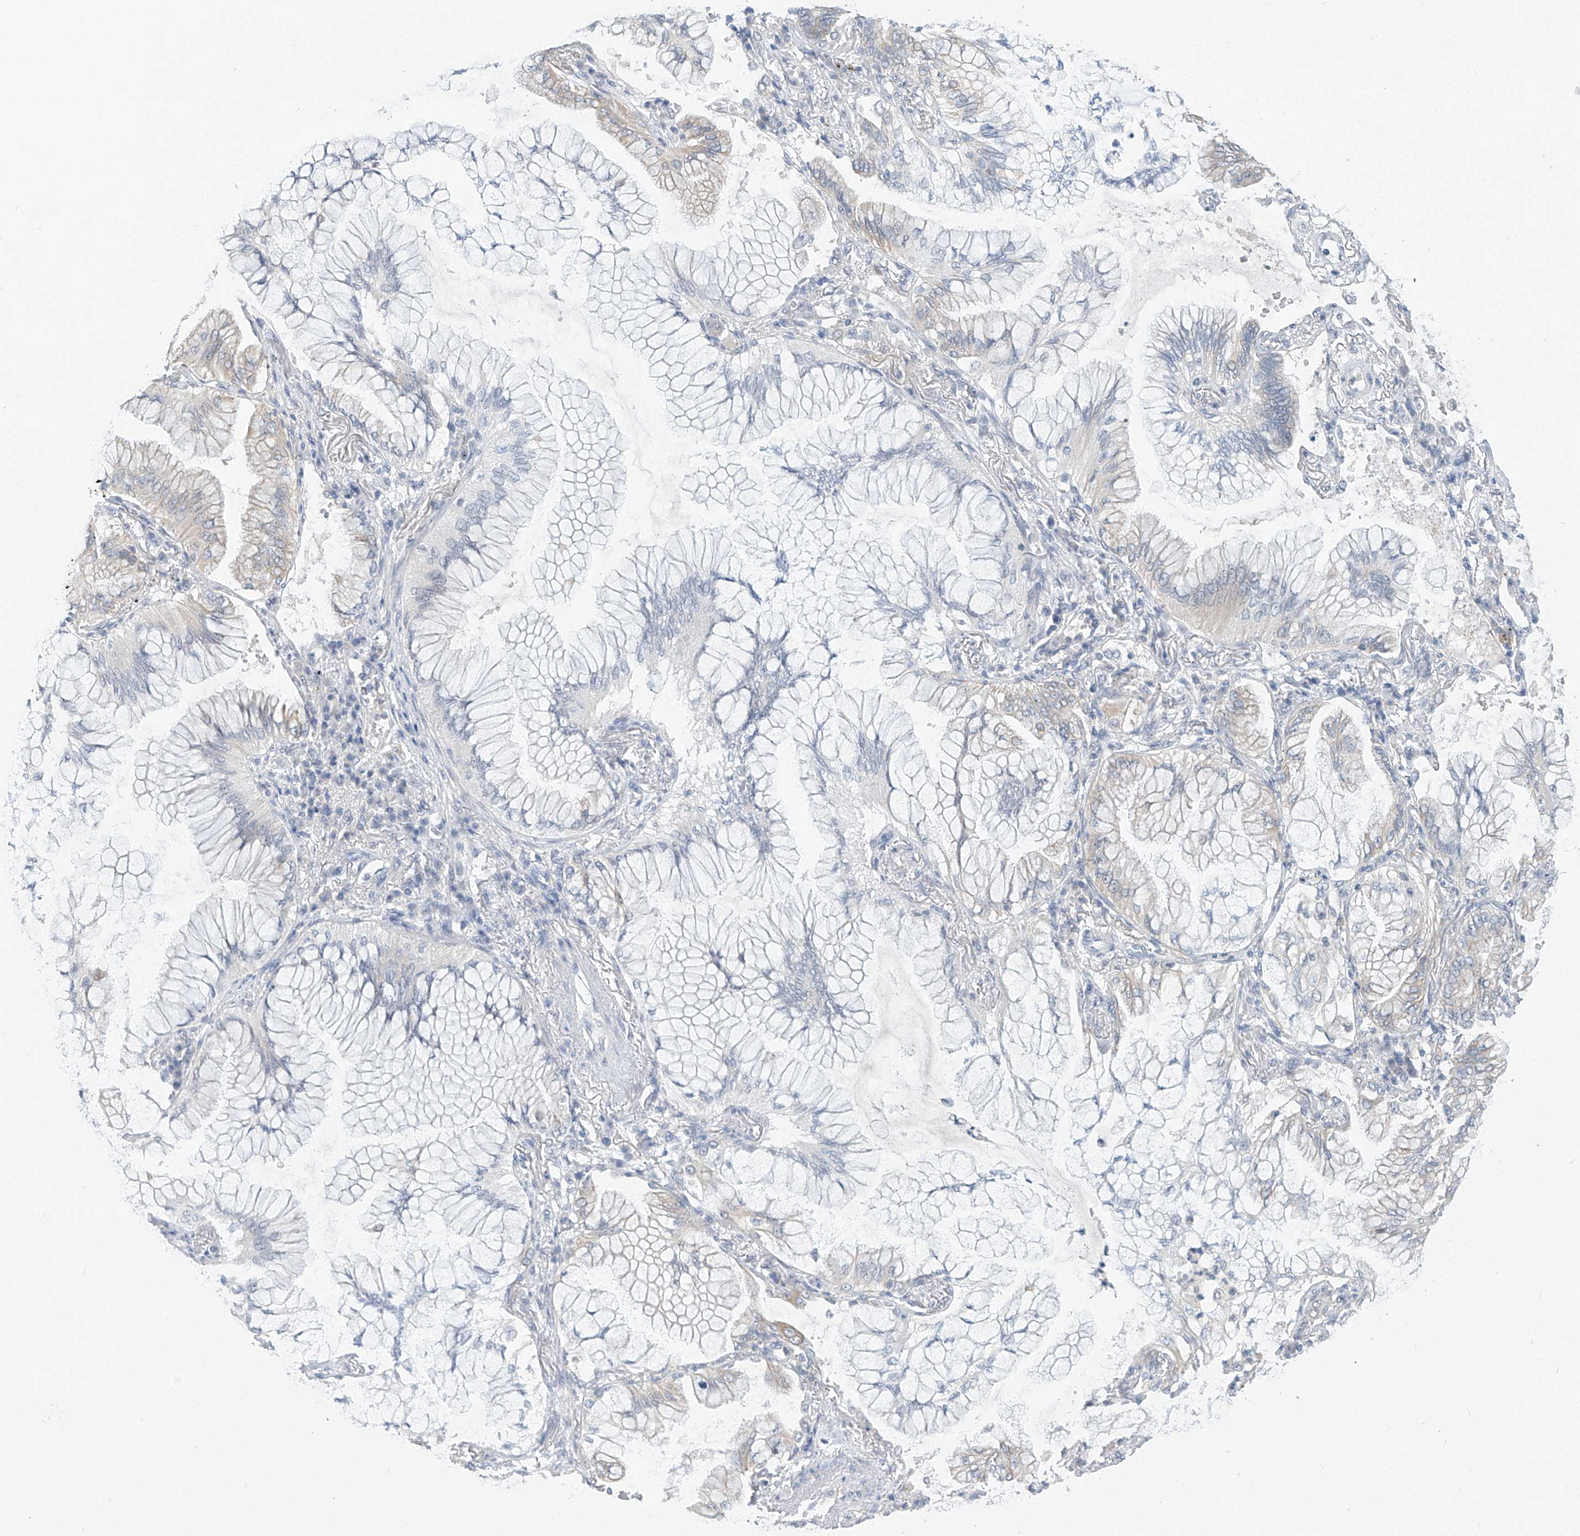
{"staining": {"intensity": "negative", "quantity": "none", "location": "none"}, "tissue": "lung cancer", "cell_type": "Tumor cells", "image_type": "cancer", "snomed": [{"axis": "morphology", "description": "Adenocarcinoma, NOS"}, {"axis": "topography", "description": "Lung"}], "caption": "This is an immunohistochemistry (IHC) photomicrograph of lung cancer. There is no expression in tumor cells.", "gene": "APLF", "patient": {"sex": "female", "age": 70}}